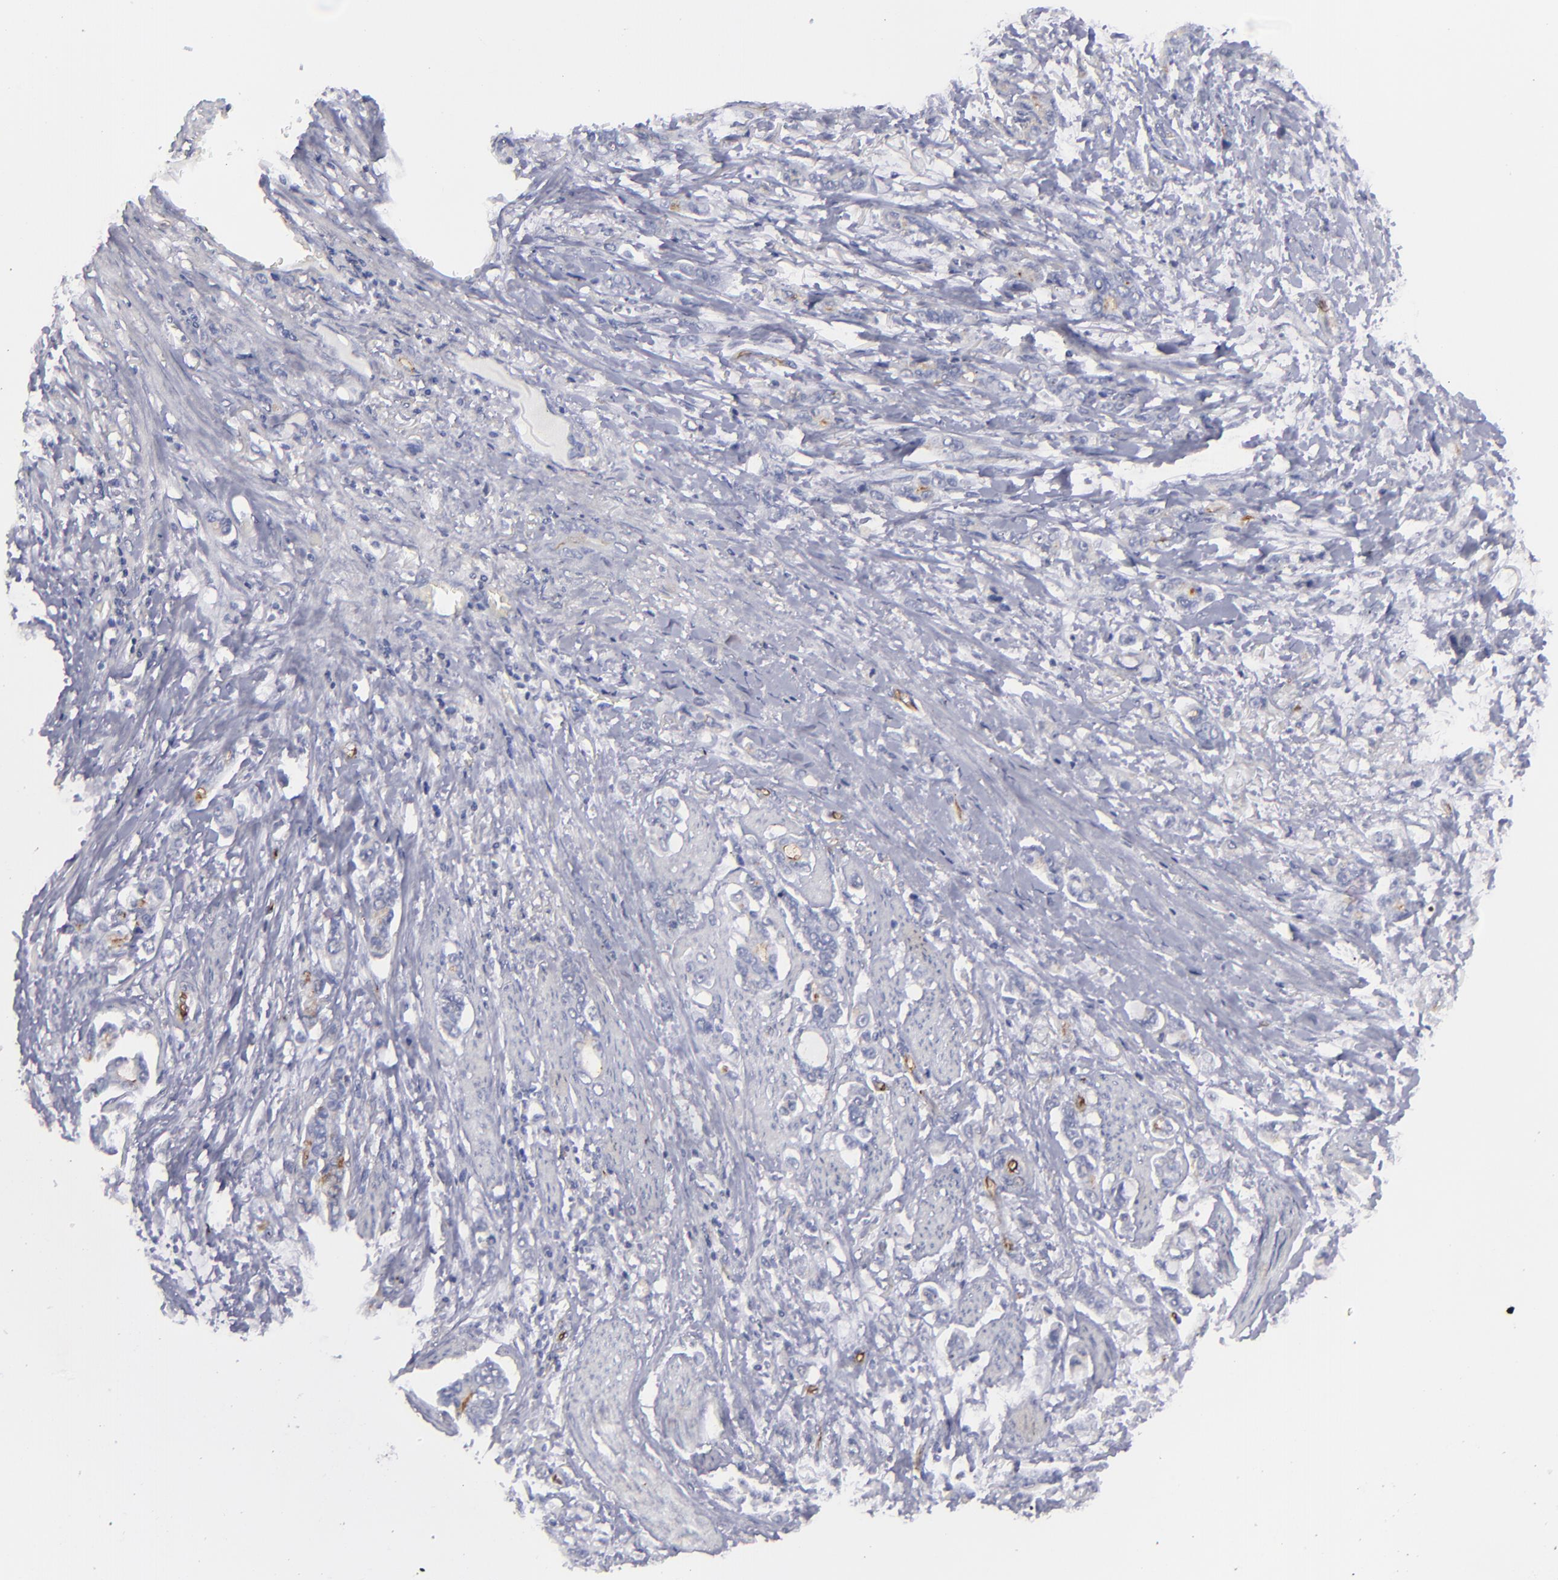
{"staining": {"intensity": "negative", "quantity": "none", "location": "none"}, "tissue": "stomach cancer", "cell_type": "Tumor cells", "image_type": "cancer", "snomed": [{"axis": "morphology", "description": "Adenocarcinoma, NOS"}, {"axis": "topography", "description": "Stomach"}], "caption": "A high-resolution image shows IHC staining of stomach adenocarcinoma, which demonstrates no significant positivity in tumor cells.", "gene": "ACE", "patient": {"sex": "male", "age": 78}}